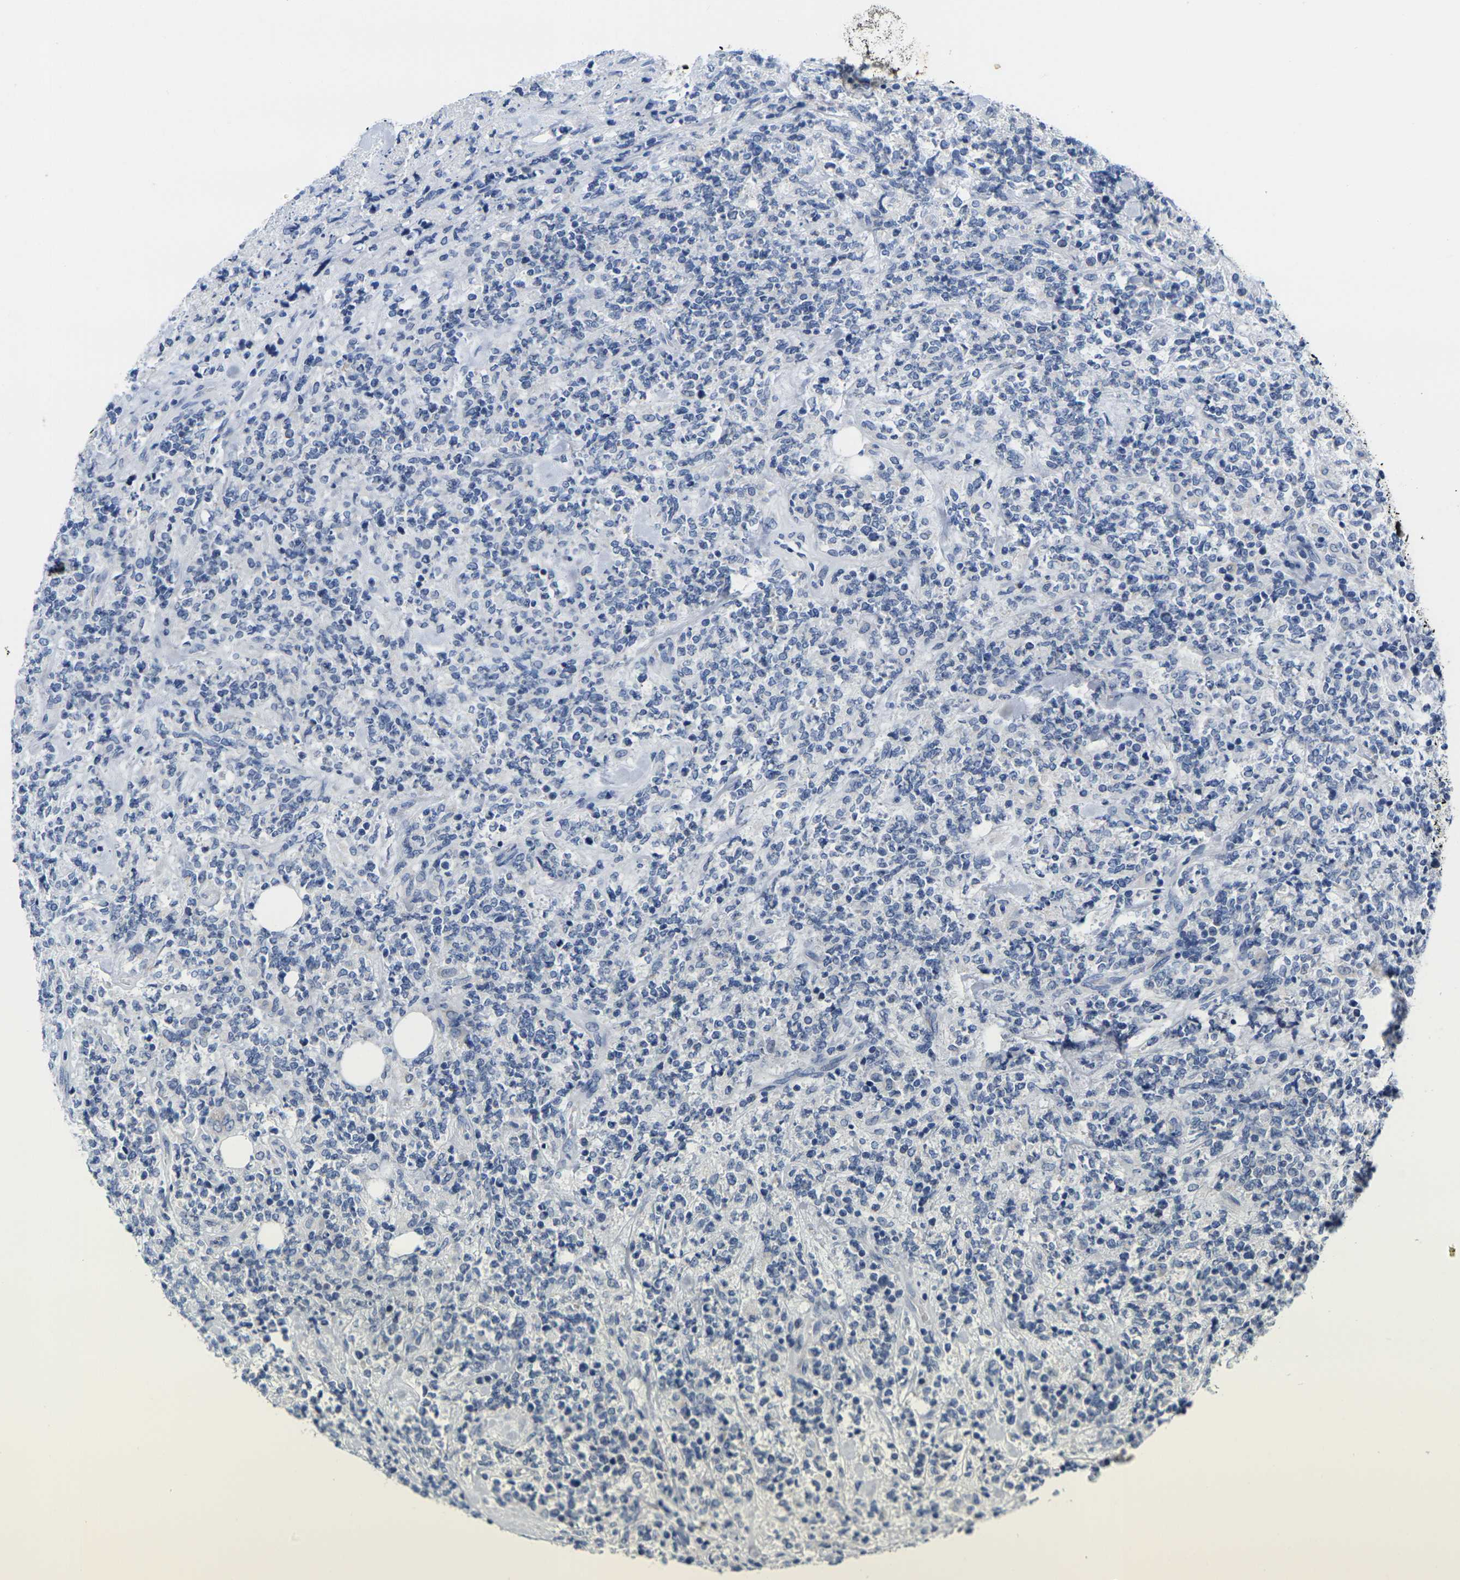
{"staining": {"intensity": "negative", "quantity": "none", "location": "none"}, "tissue": "lymphoma", "cell_type": "Tumor cells", "image_type": "cancer", "snomed": [{"axis": "morphology", "description": "Malignant lymphoma, non-Hodgkin's type, High grade"}, {"axis": "topography", "description": "Soft tissue"}], "caption": "DAB immunohistochemical staining of human high-grade malignant lymphoma, non-Hodgkin's type exhibits no significant positivity in tumor cells.", "gene": "NOCT", "patient": {"sex": "male", "age": 18}}